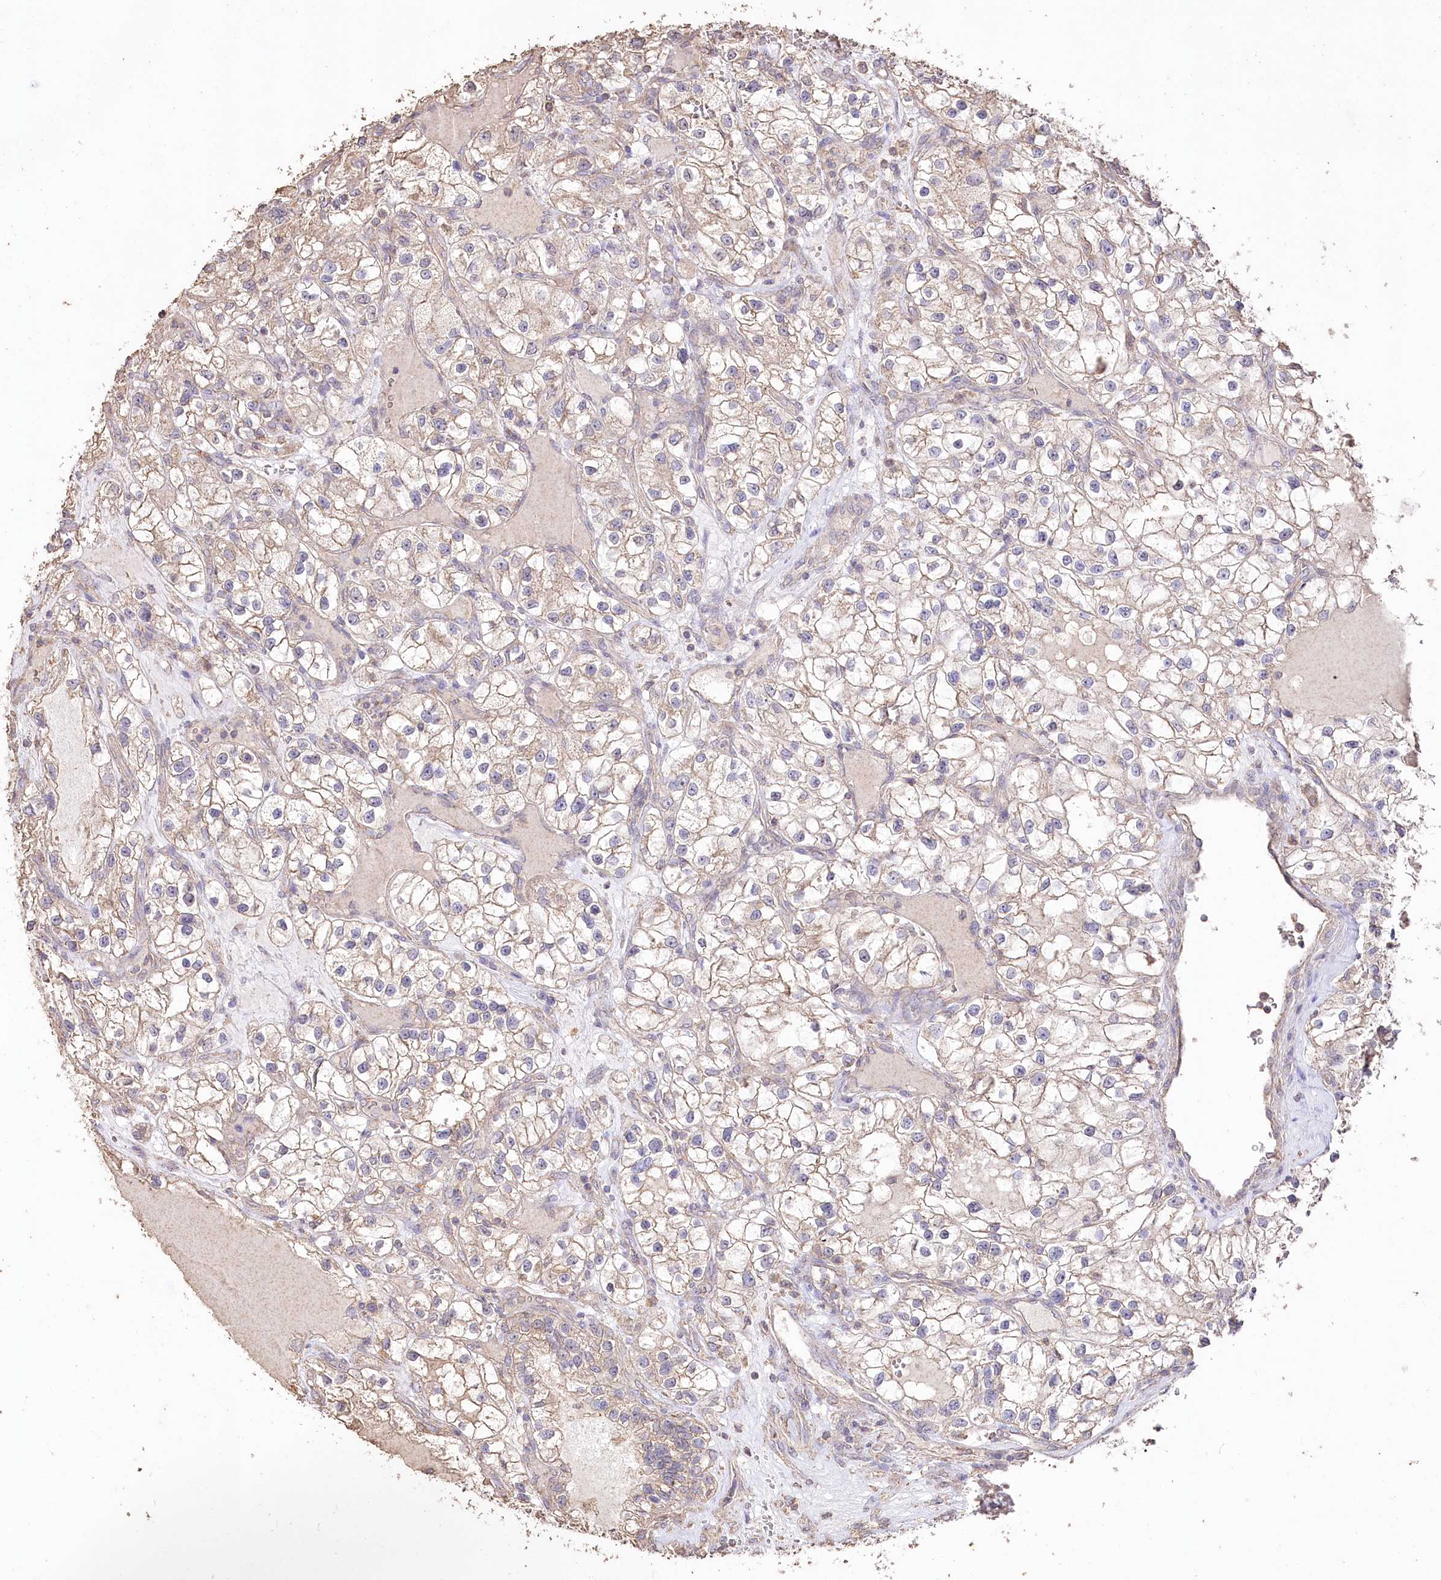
{"staining": {"intensity": "weak", "quantity": ">75%", "location": "cytoplasmic/membranous"}, "tissue": "renal cancer", "cell_type": "Tumor cells", "image_type": "cancer", "snomed": [{"axis": "morphology", "description": "Adenocarcinoma, NOS"}, {"axis": "topography", "description": "Kidney"}], "caption": "A histopathology image of renal cancer stained for a protein exhibits weak cytoplasmic/membranous brown staining in tumor cells.", "gene": "IREB2", "patient": {"sex": "female", "age": 57}}